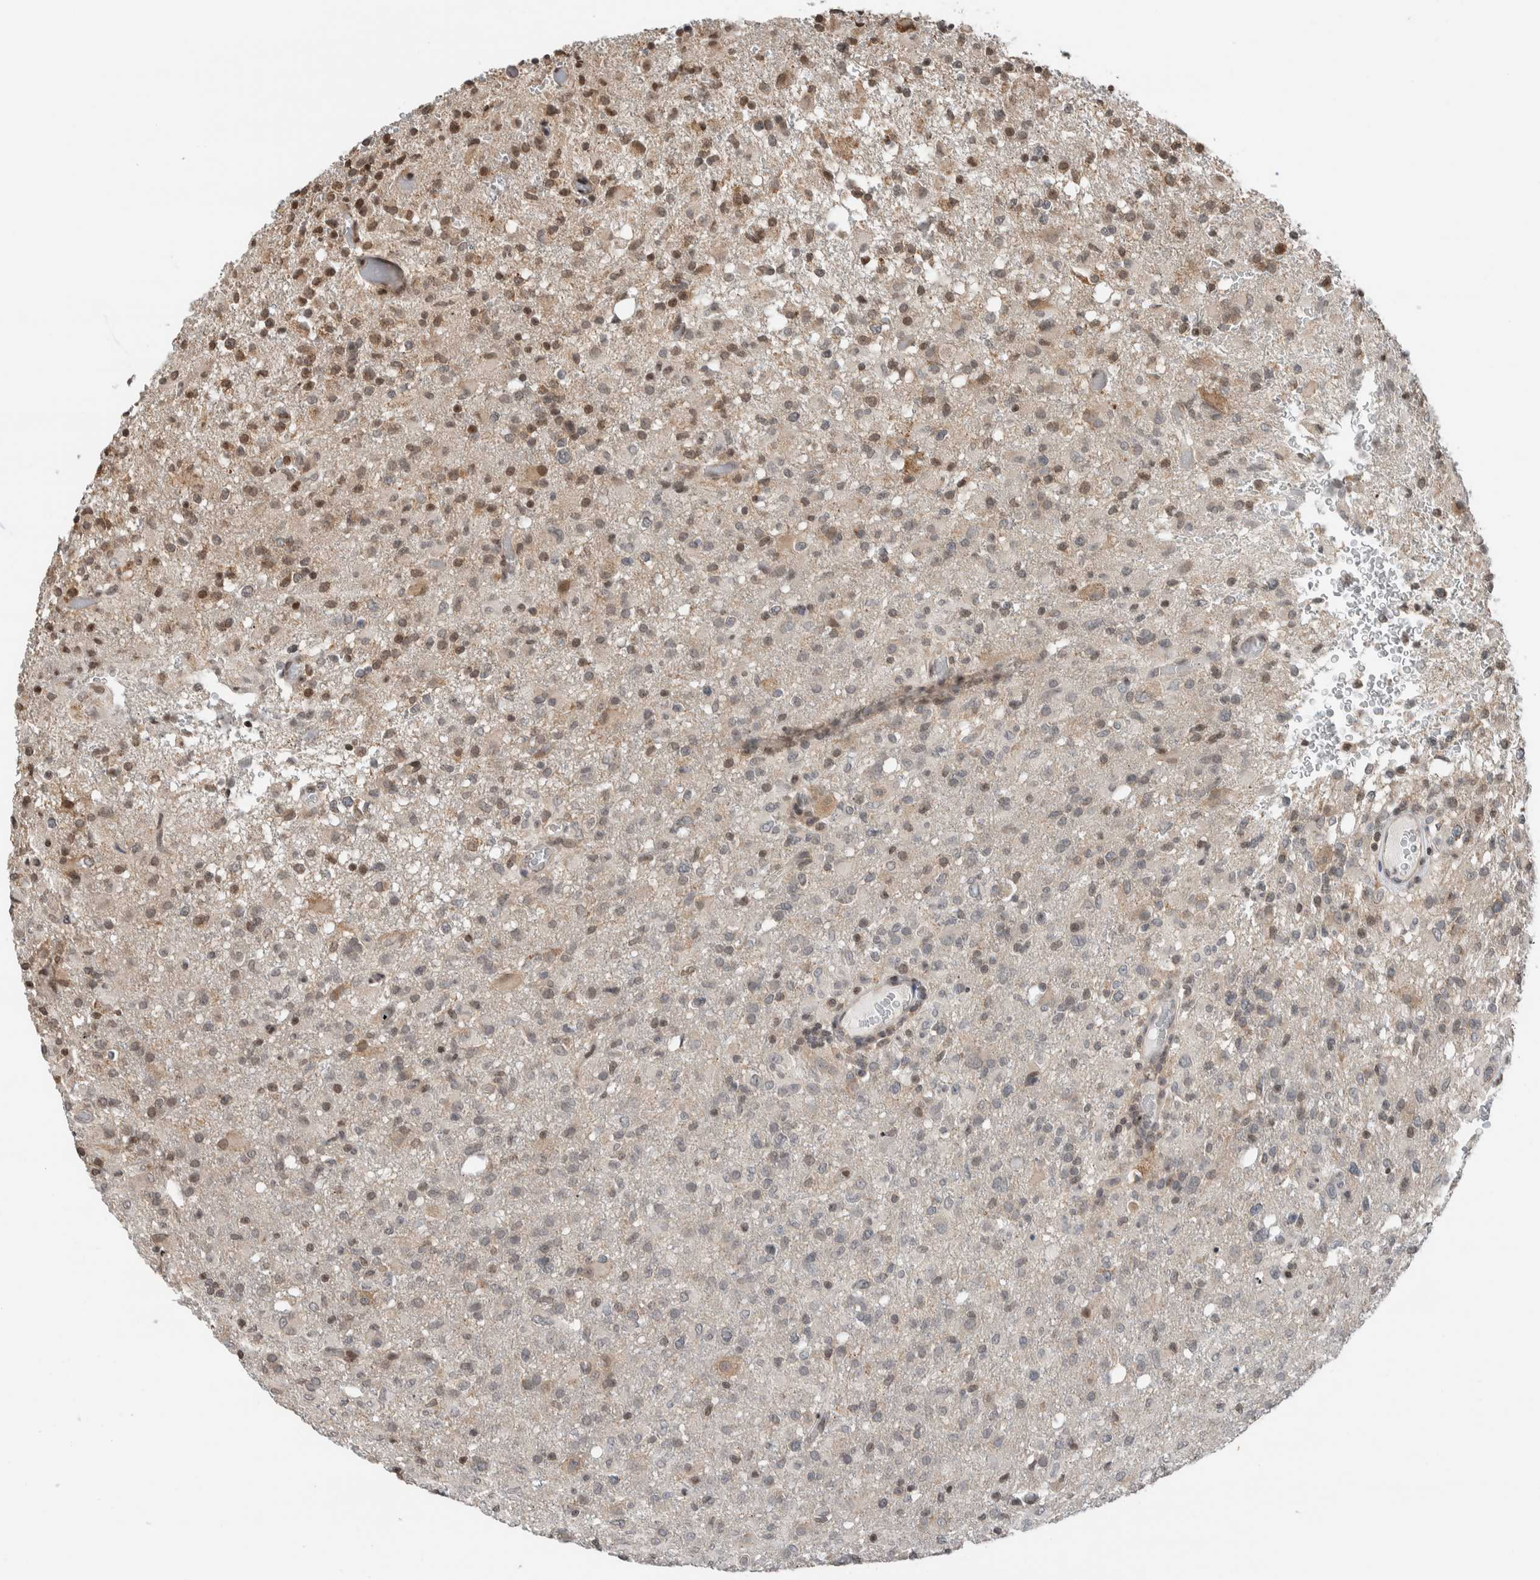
{"staining": {"intensity": "moderate", "quantity": "<25%", "location": "cytoplasmic/membranous,nuclear"}, "tissue": "glioma", "cell_type": "Tumor cells", "image_type": "cancer", "snomed": [{"axis": "morphology", "description": "Glioma, malignant, High grade"}, {"axis": "topography", "description": "Brain"}], "caption": "A brown stain highlights moderate cytoplasmic/membranous and nuclear positivity of a protein in high-grade glioma (malignant) tumor cells.", "gene": "NPLOC4", "patient": {"sex": "female", "age": 57}}